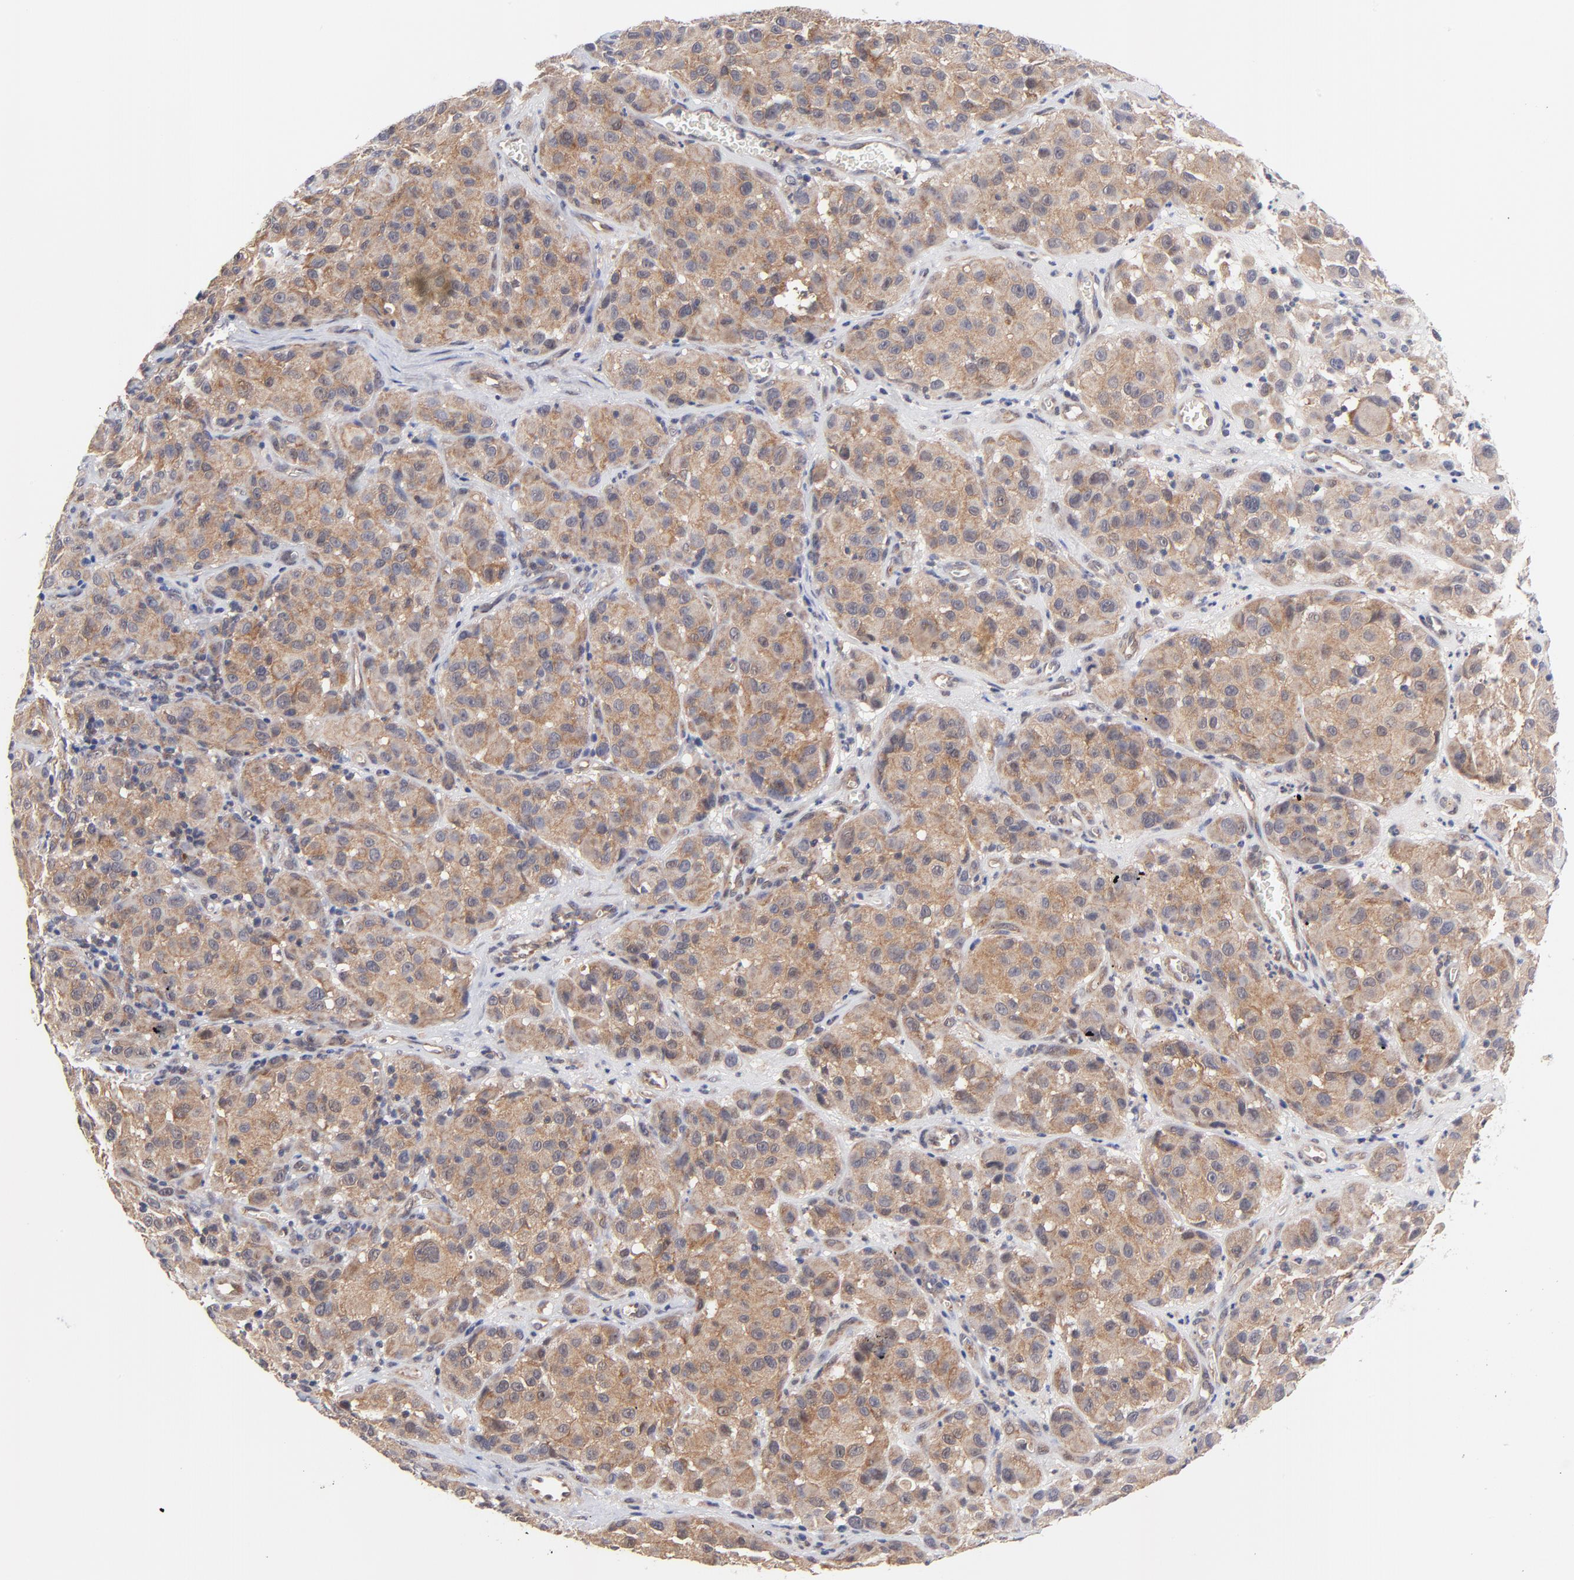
{"staining": {"intensity": "moderate", "quantity": ">75%", "location": "cytoplasmic/membranous"}, "tissue": "melanoma", "cell_type": "Tumor cells", "image_type": "cancer", "snomed": [{"axis": "morphology", "description": "Malignant melanoma, NOS"}, {"axis": "topography", "description": "Skin"}], "caption": "This is an image of immunohistochemistry staining of malignant melanoma, which shows moderate positivity in the cytoplasmic/membranous of tumor cells.", "gene": "TXNL1", "patient": {"sex": "female", "age": 21}}